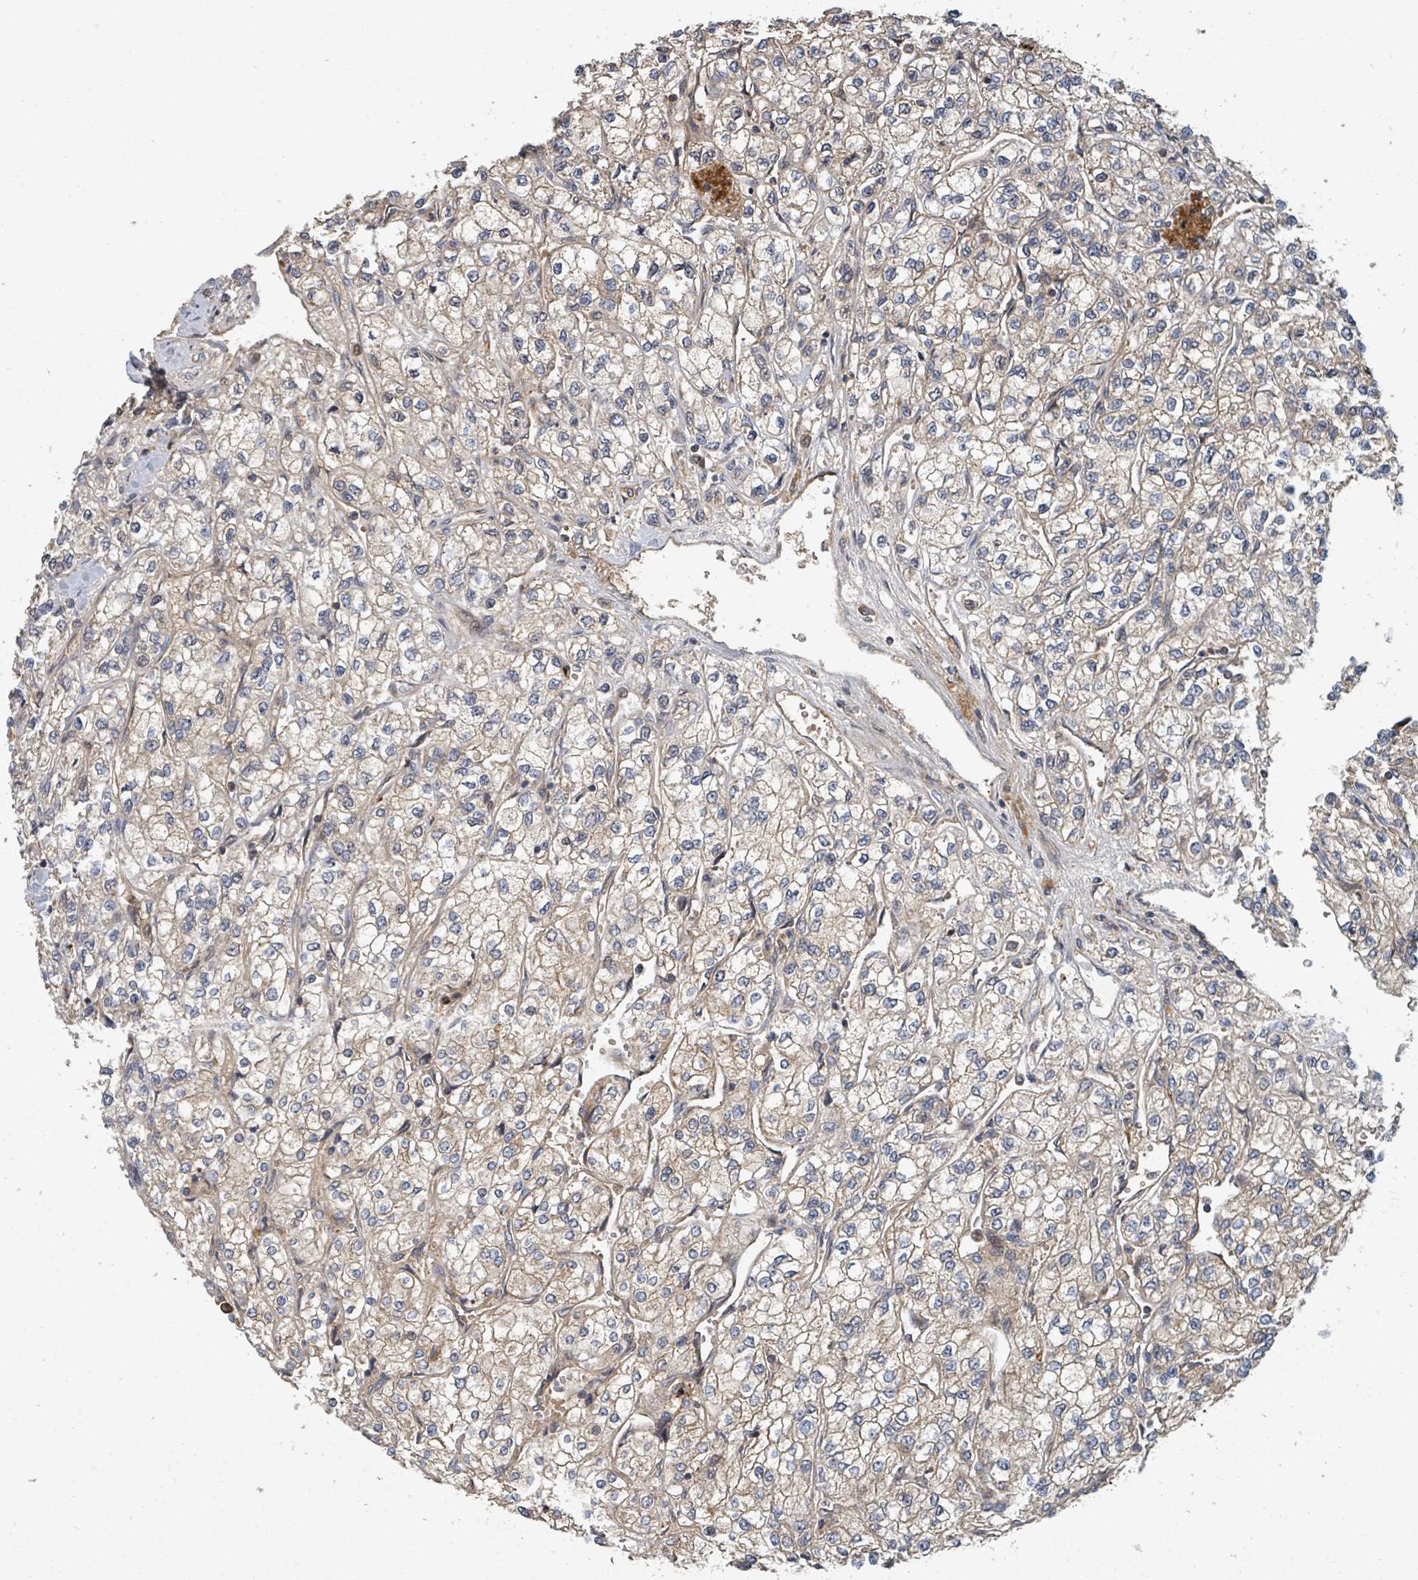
{"staining": {"intensity": "moderate", "quantity": "25%-75%", "location": "cytoplasmic/membranous"}, "tissue": "renal cancer", "cell_type": "Tumor cells", "image_type": "cancer", "snomed": [{"axis": "morphology", "description": "Adenocarcinoma, NOS"}, {"axis": "topography", "description": "Kidney"}], "caption": "DAB immunohistochemical staining of human renal cancer (adenocarcinoma) demonstrates moderate cytoplasmic/membranous protein expression in approximately 25%-75% of tumor cells. (Stains: DAB in brown, nuclei in blue, Microscopy: brightfield microscopy at high magnification).", "gene": "DPM1", "patient": {"sex": "male", "age": 80}}